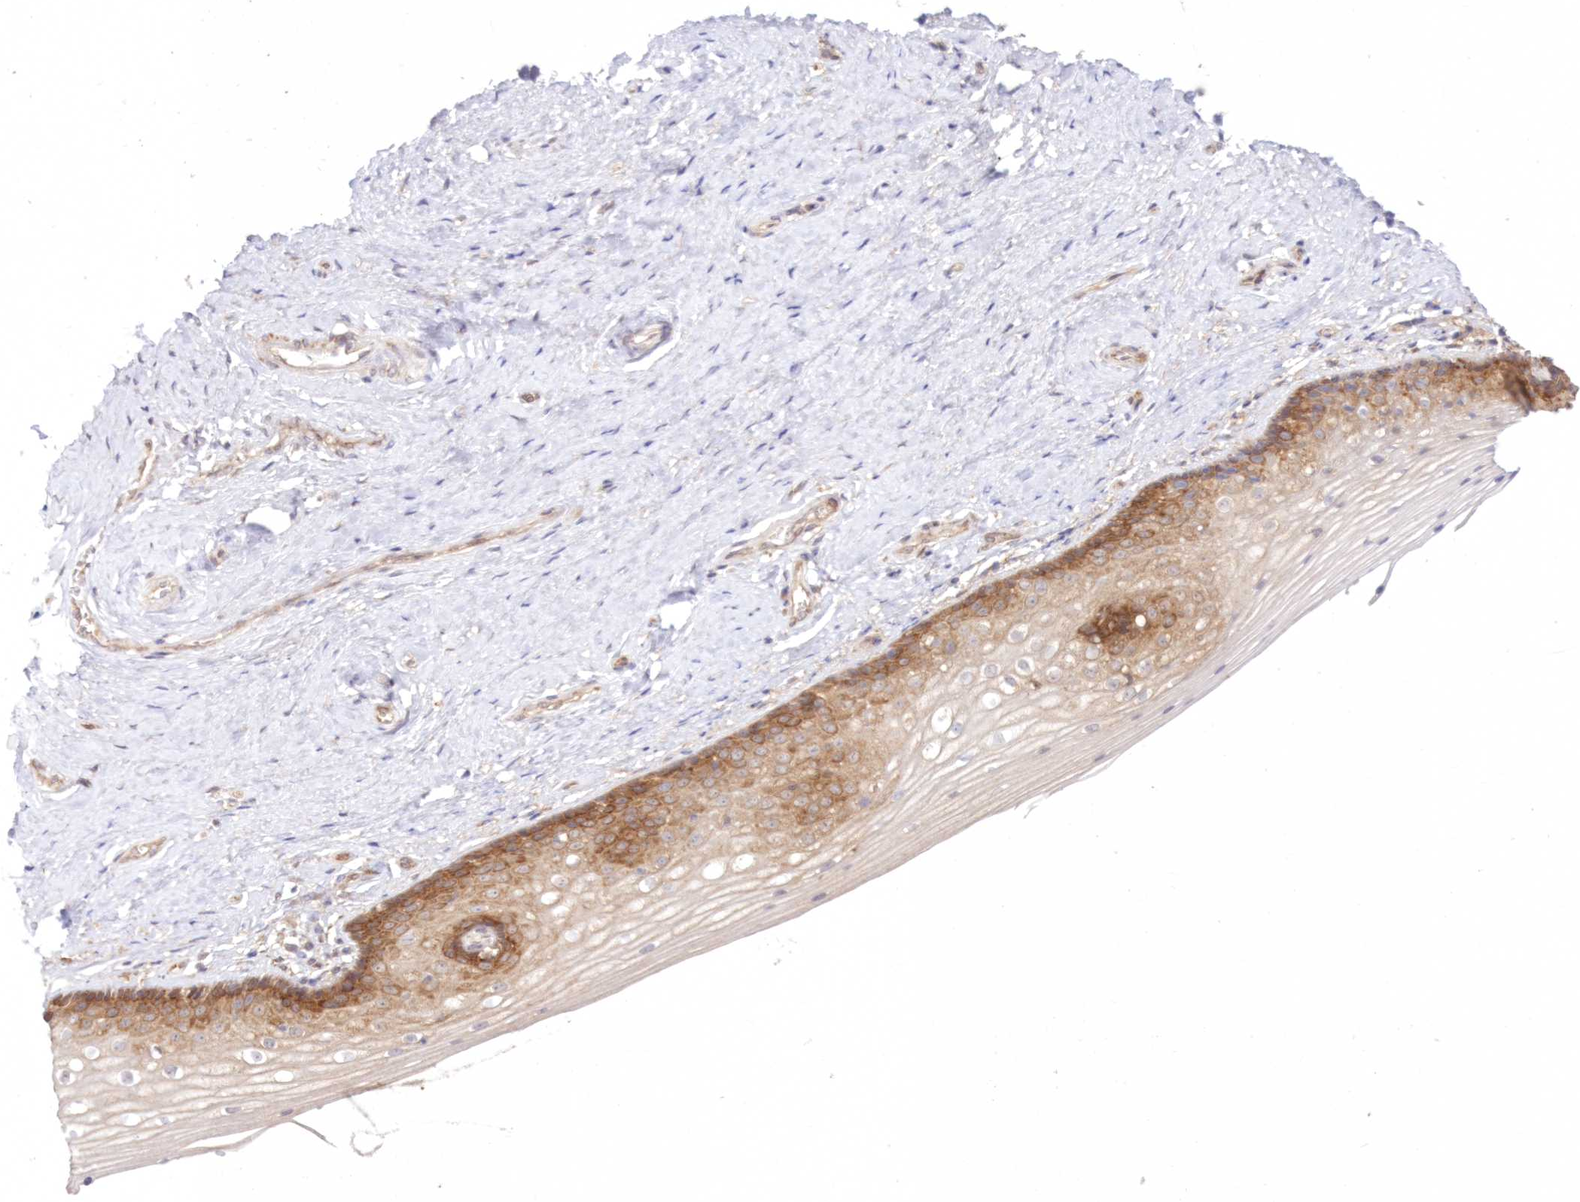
{"staining": {"intensity": "strong", "quantity": "25%-75%", "location": "cytoplasmic/membranous"}, "tissue": "vagina", "cell_type": "Squamous epithelial cells", "image_type": "normal", "snomed": [{"axis": "morphology", "description": "Normal tissue, NOS"}, {"axis": "topography", "description": "Vagina"}], "caption": "IHC micrograph of normal vagina stained for a protein (brown), which shows high levels of strong cytoplasmic/membranous staining in about 25%-75% of squamous epithelial cells.", "gene": "RNPEP", "patient": {"sex": "female", "age": 46}}